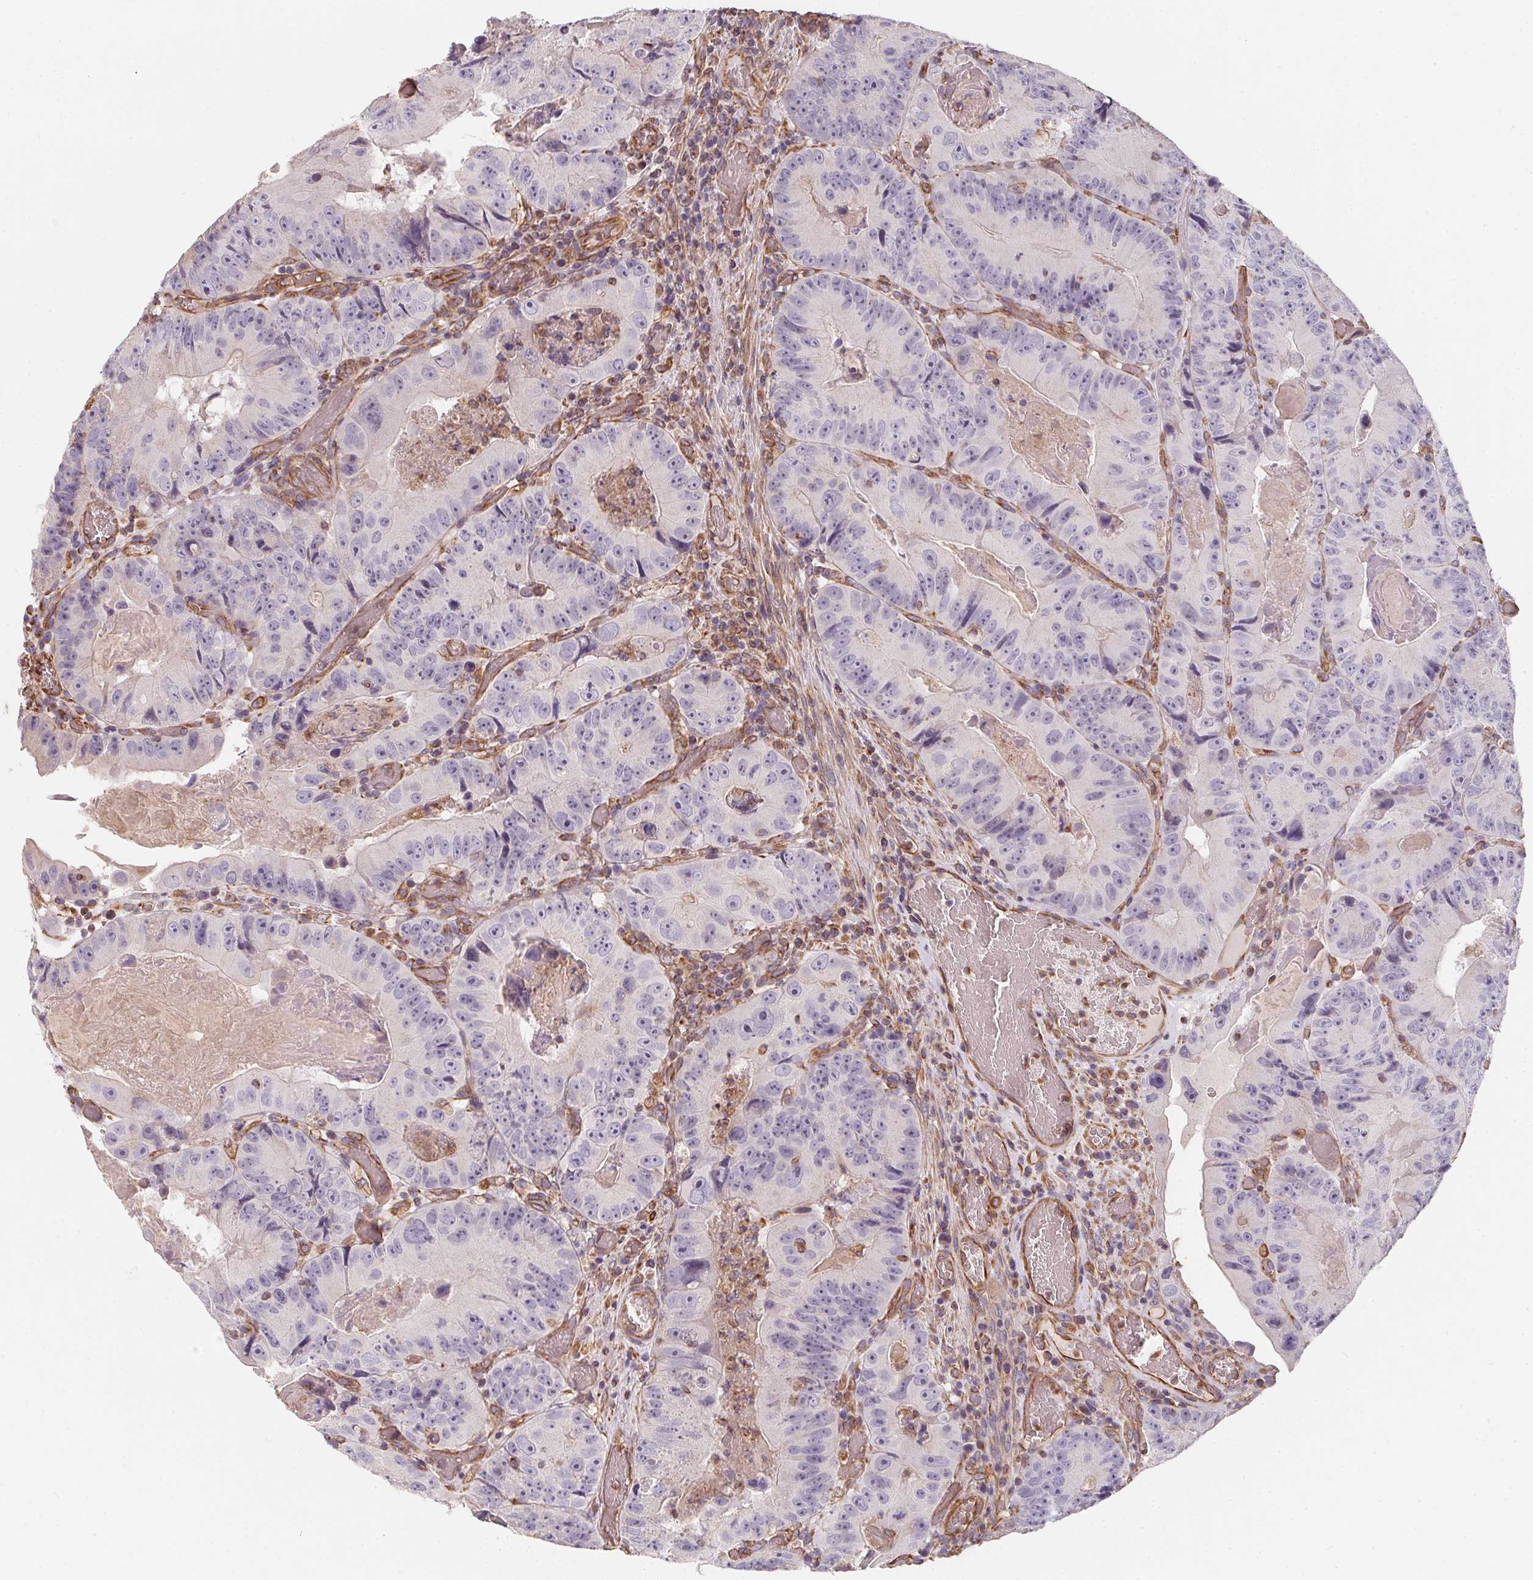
{"staining": {"intensity": "negative", "quantity": "none", "location": "none"}, "tissue": "colorectal cancer", "cell_type": "Tumor cells", "image_type": "cancer", "snomed": [{"axis": "morphology", "description": "Adenocarcinoma, NOS"}, {"axis": "topography", "description": "Colon"}], "caption": "The histopathology image exhibits no staining of tumor cells in colorectal cancer (adenocarcinoma). (Stains: DAB immunohistochemistry (IHC) with hematoxylin counter stain, Microscopy: brightfield microscopy at high magnification).", "gene": "TBKBP1", "patient": {"sex": "female", "age": 86}}